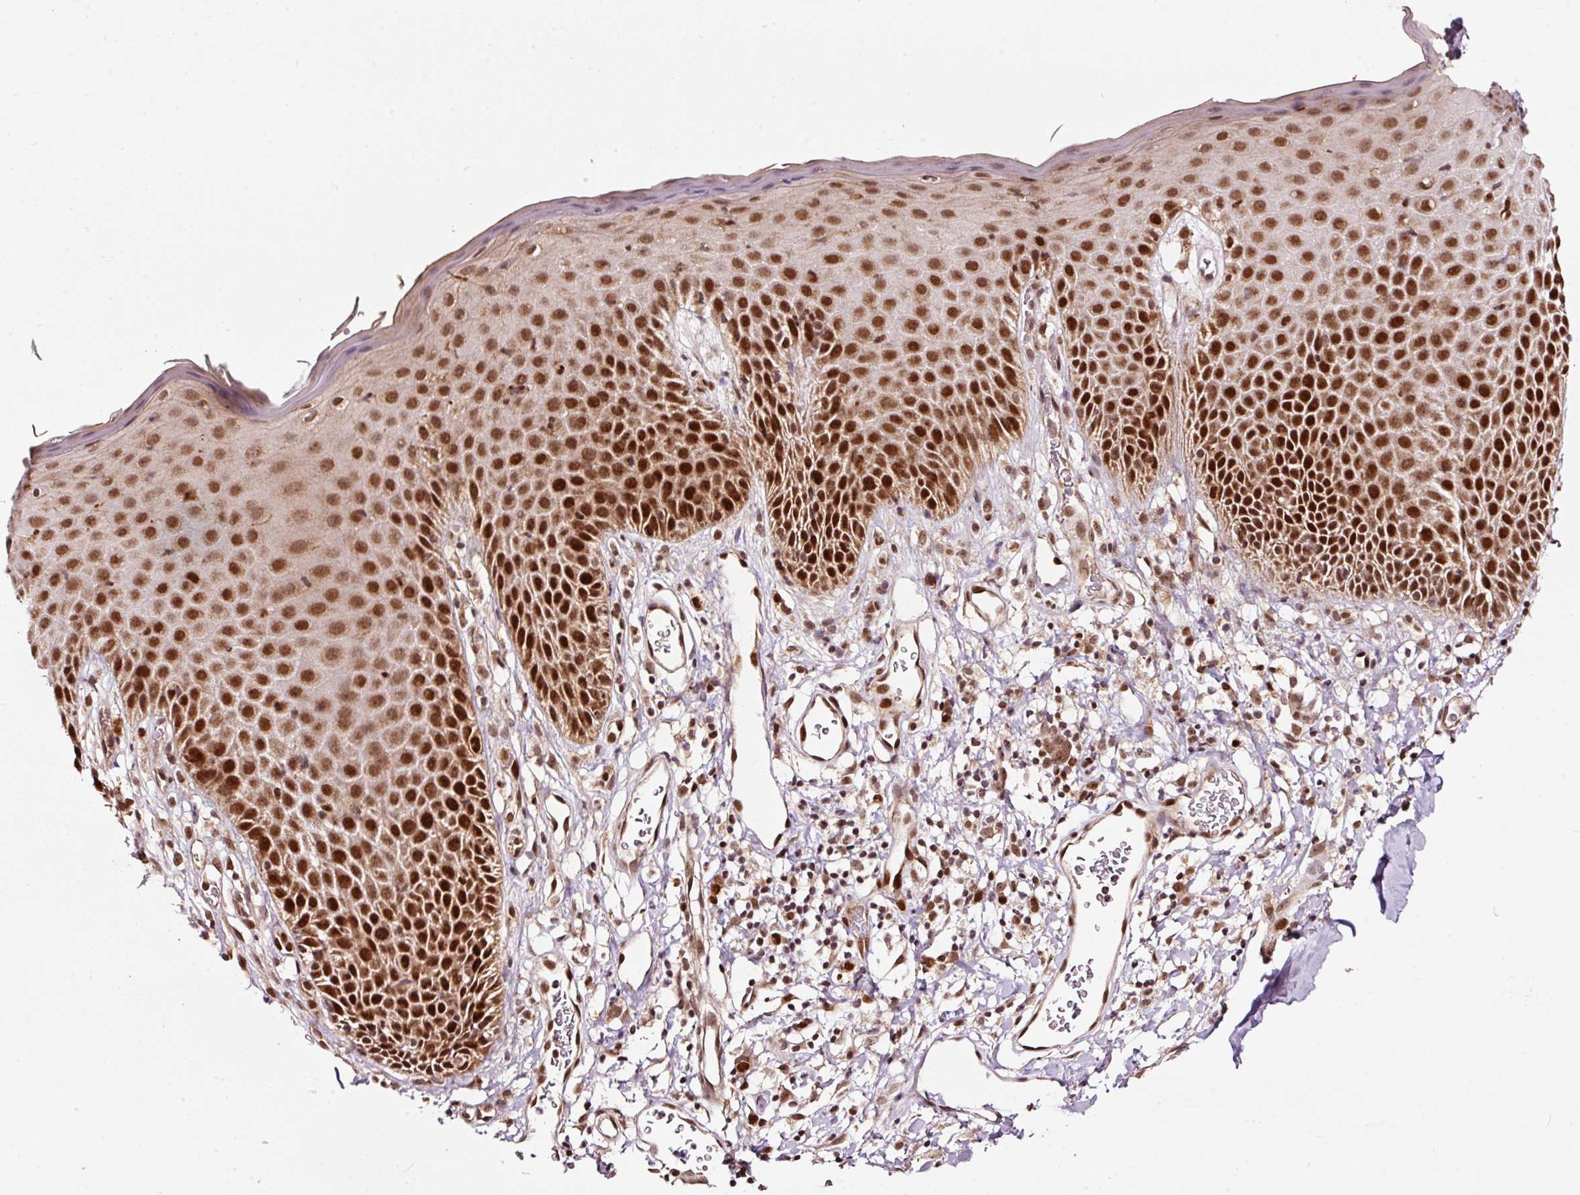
{"staining": {"intensity": "weak", "quantity": ">75%", "location": "nuclear"}, "tissue": "adipose tissue", "cell_type": "Adipocytes", "image_type": "normal", "snomed": [{"axis": "morphology", "description": "Normal tissue, NOS"}, {"axis": "topography", "description": "Vulva"}, {"axis": "topography", "description": "Peripheral nerve tissue"}], "caption": "The image reveals staining of benign adipose tissue, revealing weak nuclear protein expression (brown color) within adipocytes.", "gene": "RFC4", "patient": {"sex": "female", "age": 68}}